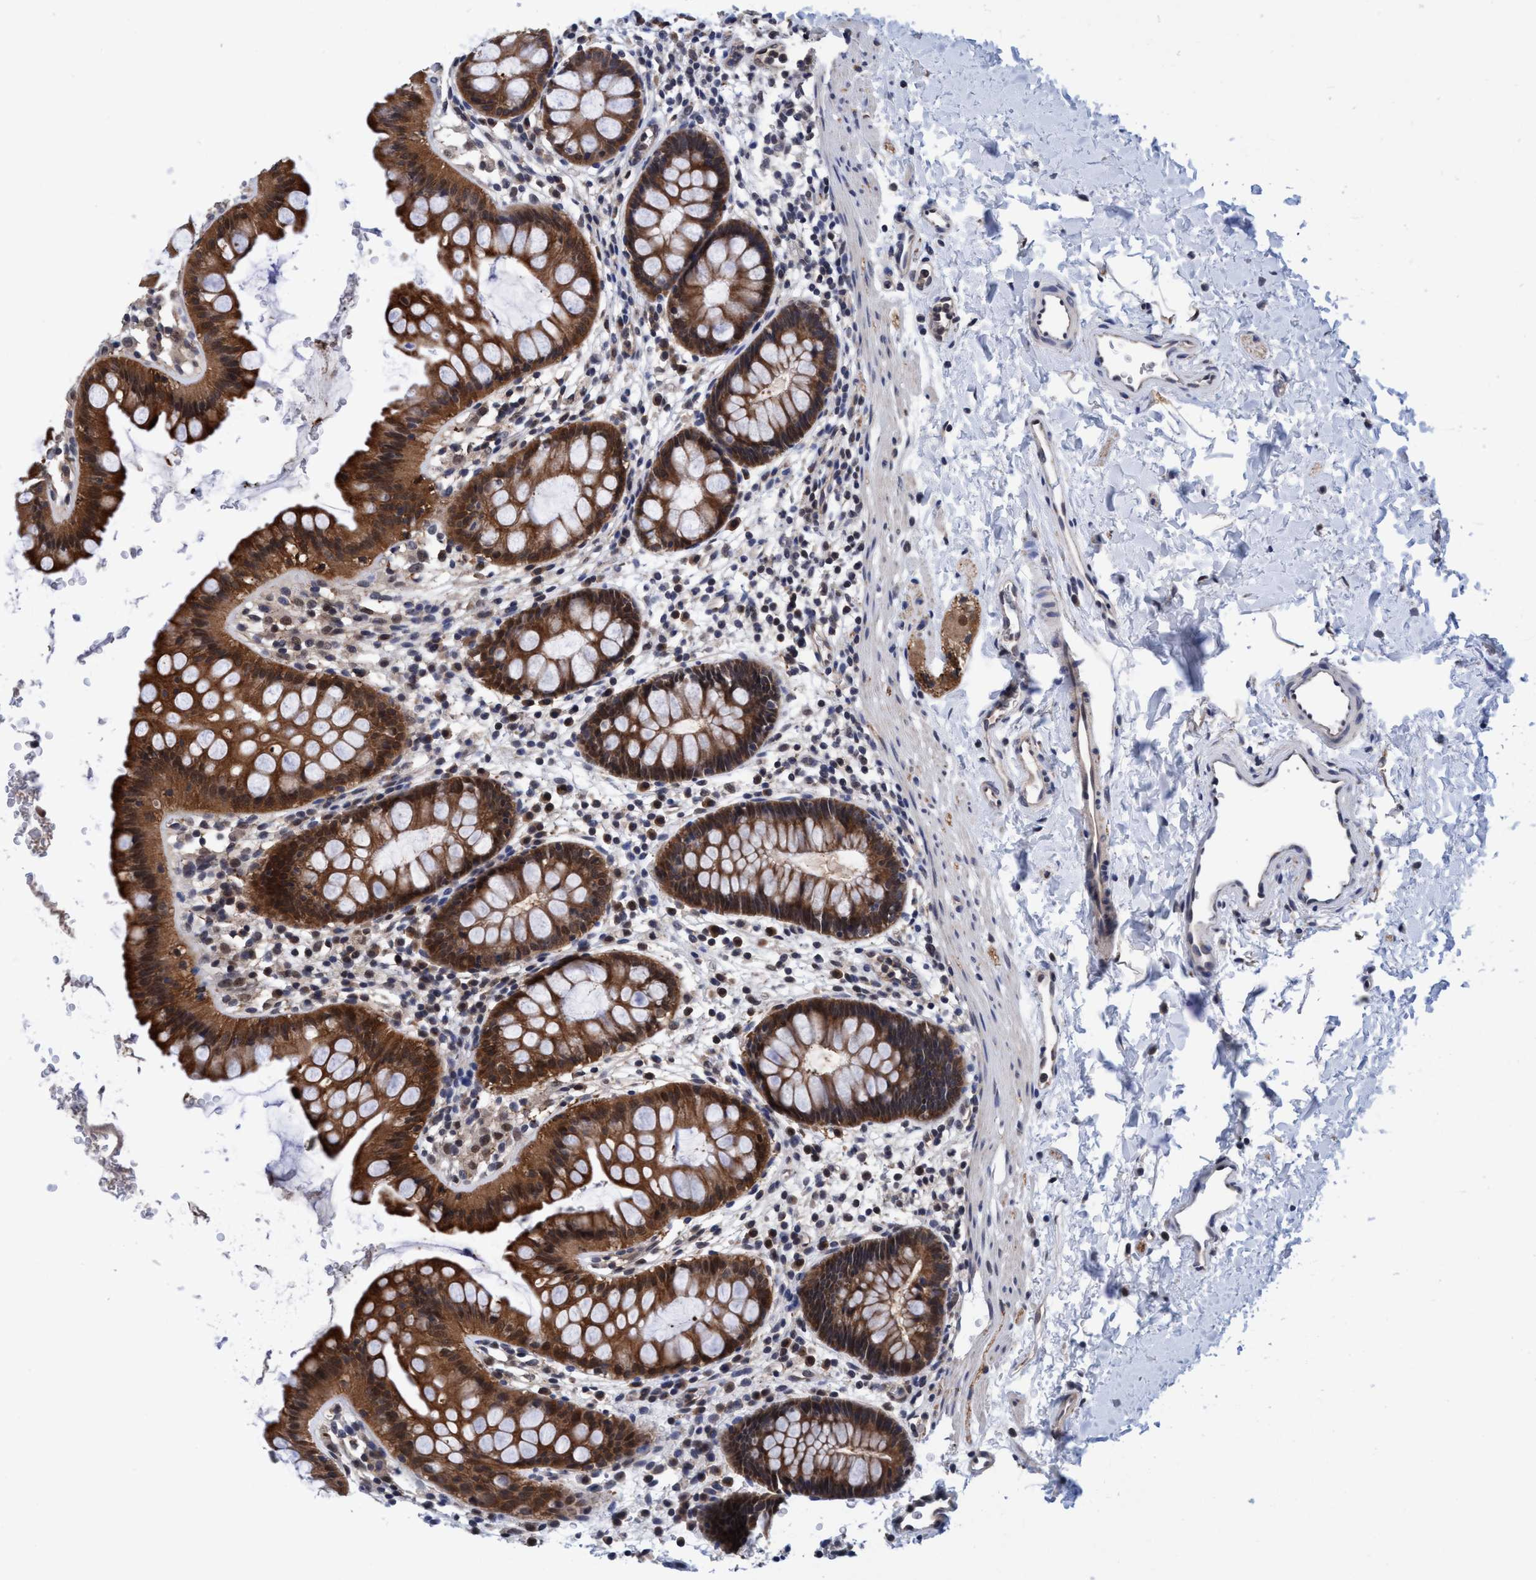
{"staining": {"intensity": "moderate", "quantity": ">75%", "location": "cytoplasmic/membranous,nuclear"}, "tissue": "rectum", "cell_type": "Glandular cells", "image_type": "normal", "snomed": [{"axis": "morphology", "description": "Normal tissue, NOS"}, {"axis": "topography", "description": "Rectum"}], "caption": "IHC image of benign human rectum stained for a protein (brown), which displays medium levels of moderate cytoplasmic/membranous,nuclear positivity in approximately >75% of glandular cells.", "gene": "PSMD12", "patient": {"sex": "female", "age": 24}}